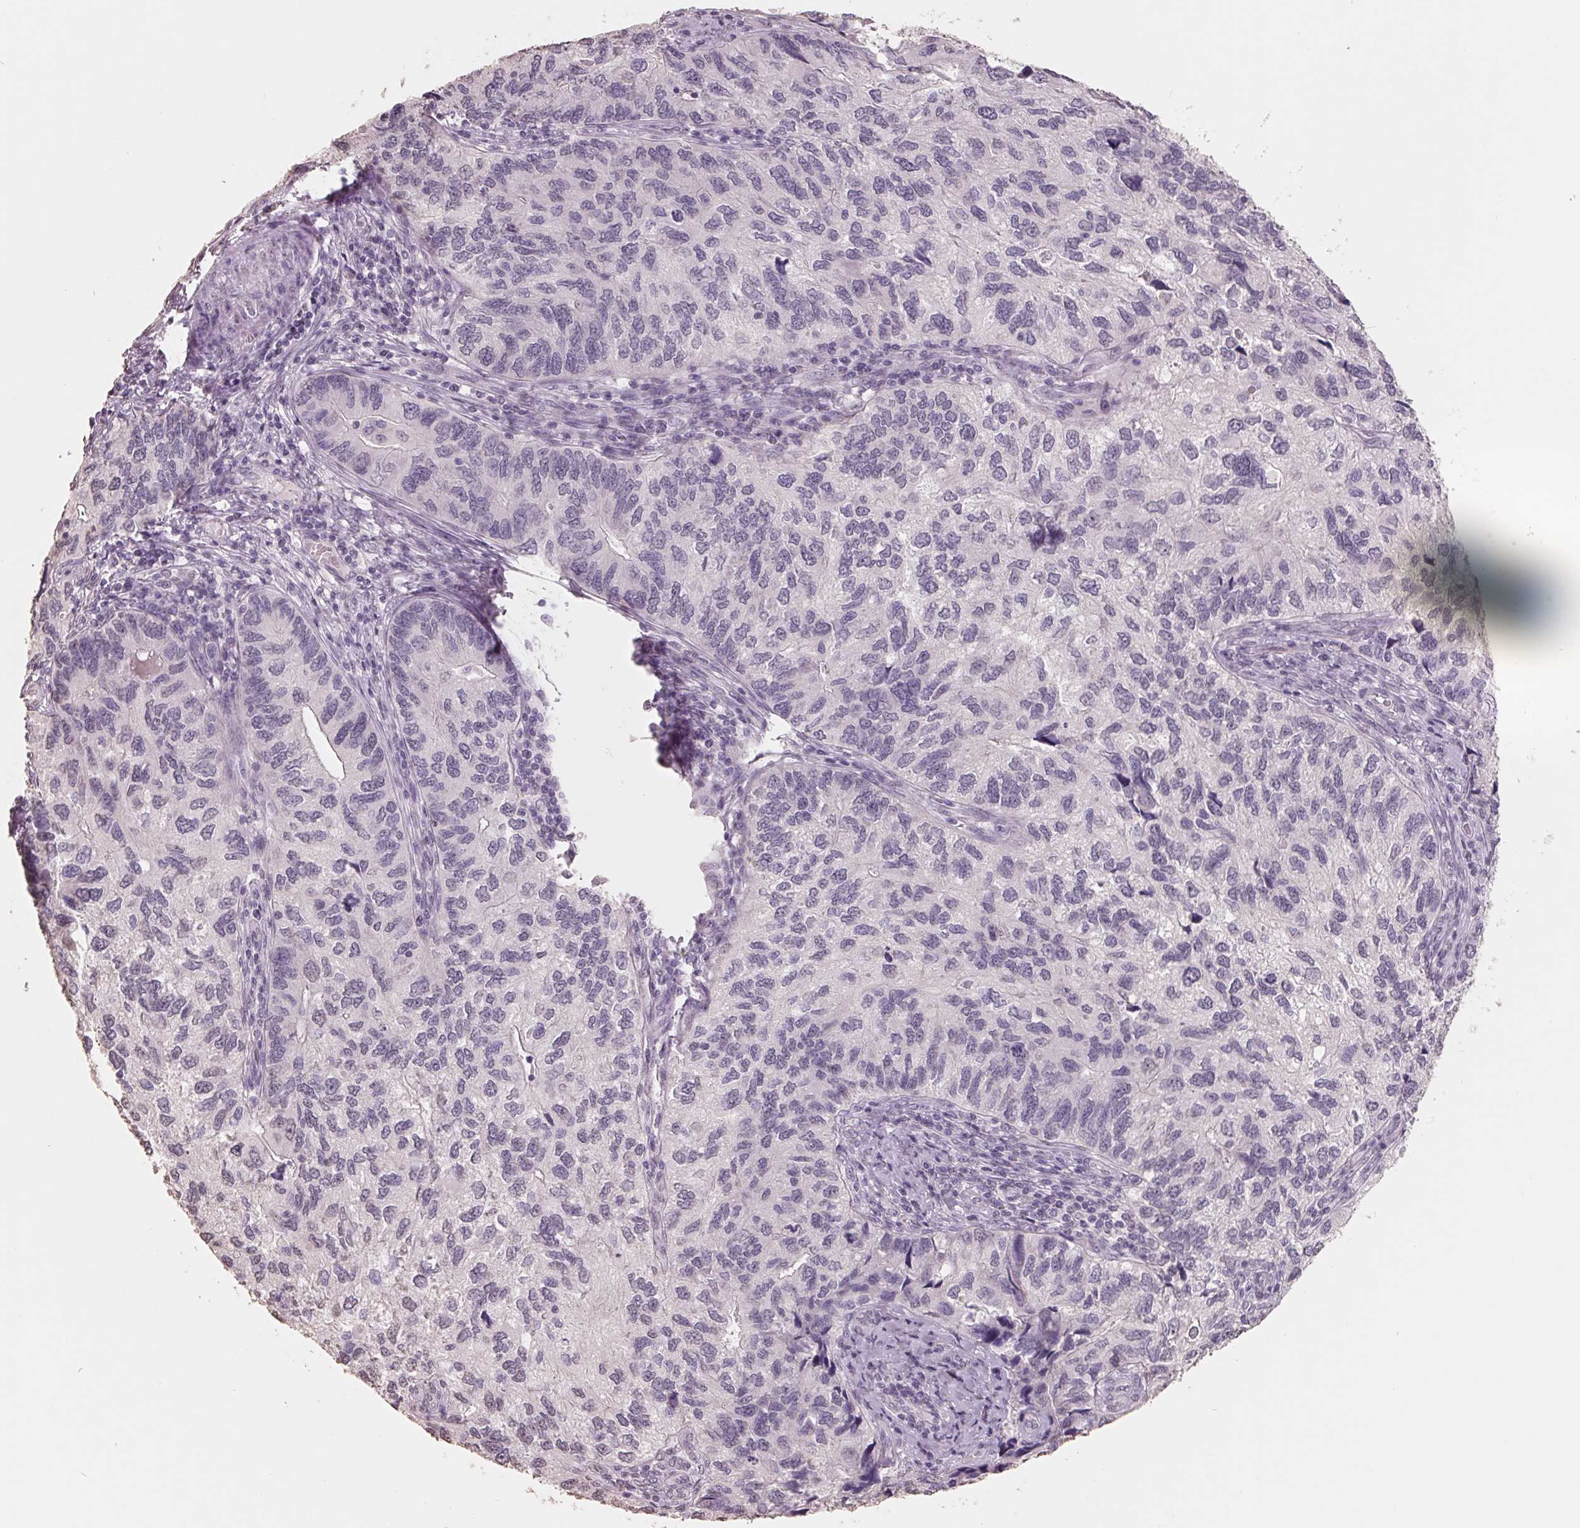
{"staining": {"intensity": "negative", "quantity": "none", "location": "none"}, "tissue": "endometrial cancer", "cell_type": "Tumor cells", "image_type": "cancer", "snomed": [{"axis": "morphology", "description": "Carcinoma, NOS"}, {"axis": "topography", "description": "Uterus"}], "caption": "Tumor cells are negative for protein expression in human carcinoma (endometrial).", "gene": "FTCD", "patient": {"sex": "female", "age": 76}}